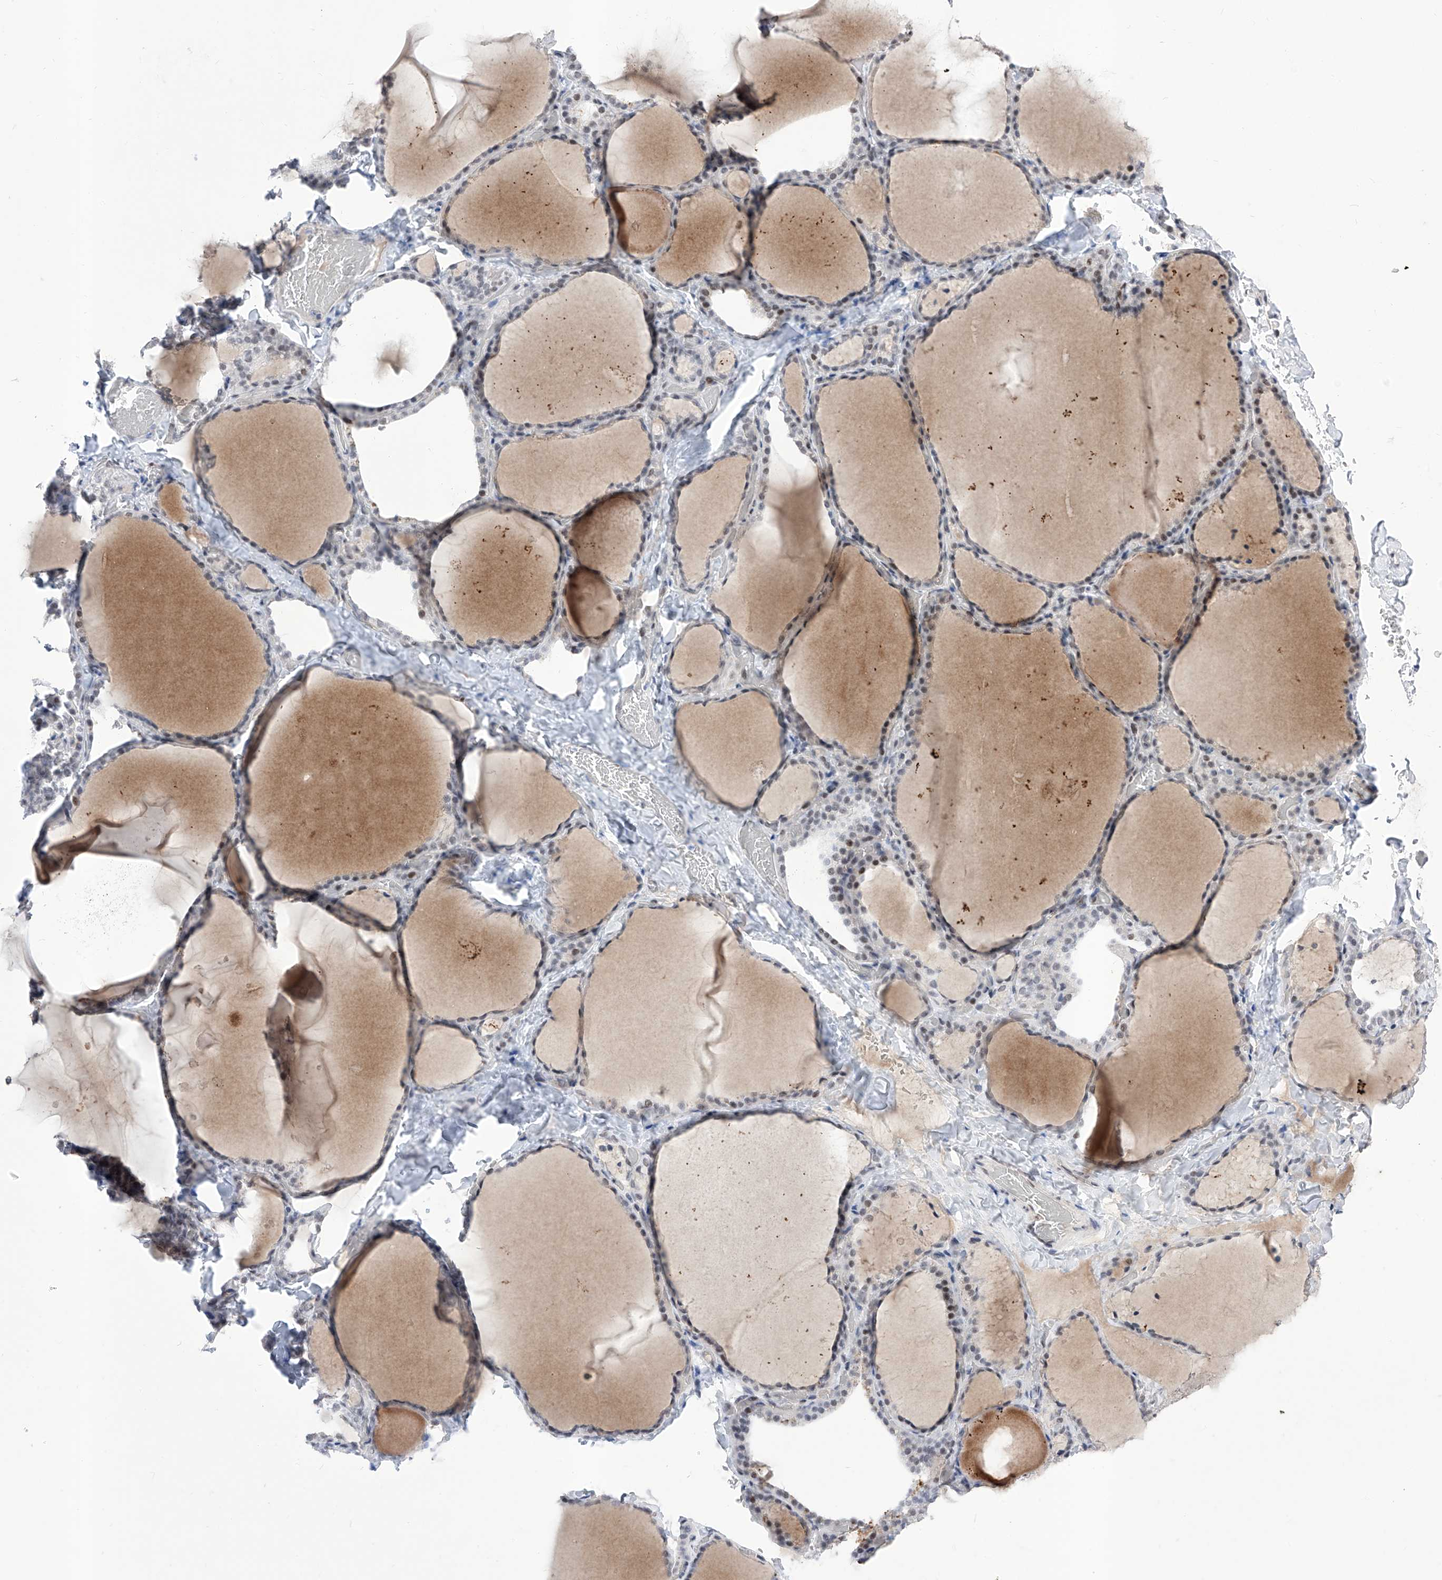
{"staining": {"intensity": "moderate", "quantity": "25%-75%", "location": "nuclear"}, "tissue": "thyroid gland", "cell_type": "Glandular cells", "image_type": "normal", "snomed": [{"axis": "morphology", "description": "Normal tissue, NOS"}, {"axis": "topography", "description": "Thyroid gland"}], "caption": "Approximately 25%-75% of glandular cells in benign human thyroid gland reveal moderate nuclear protein expression as visualized by brown immunohistochemical staining.", "gene": "ATN1", "patient": {"sex": "female", "age": 22}}